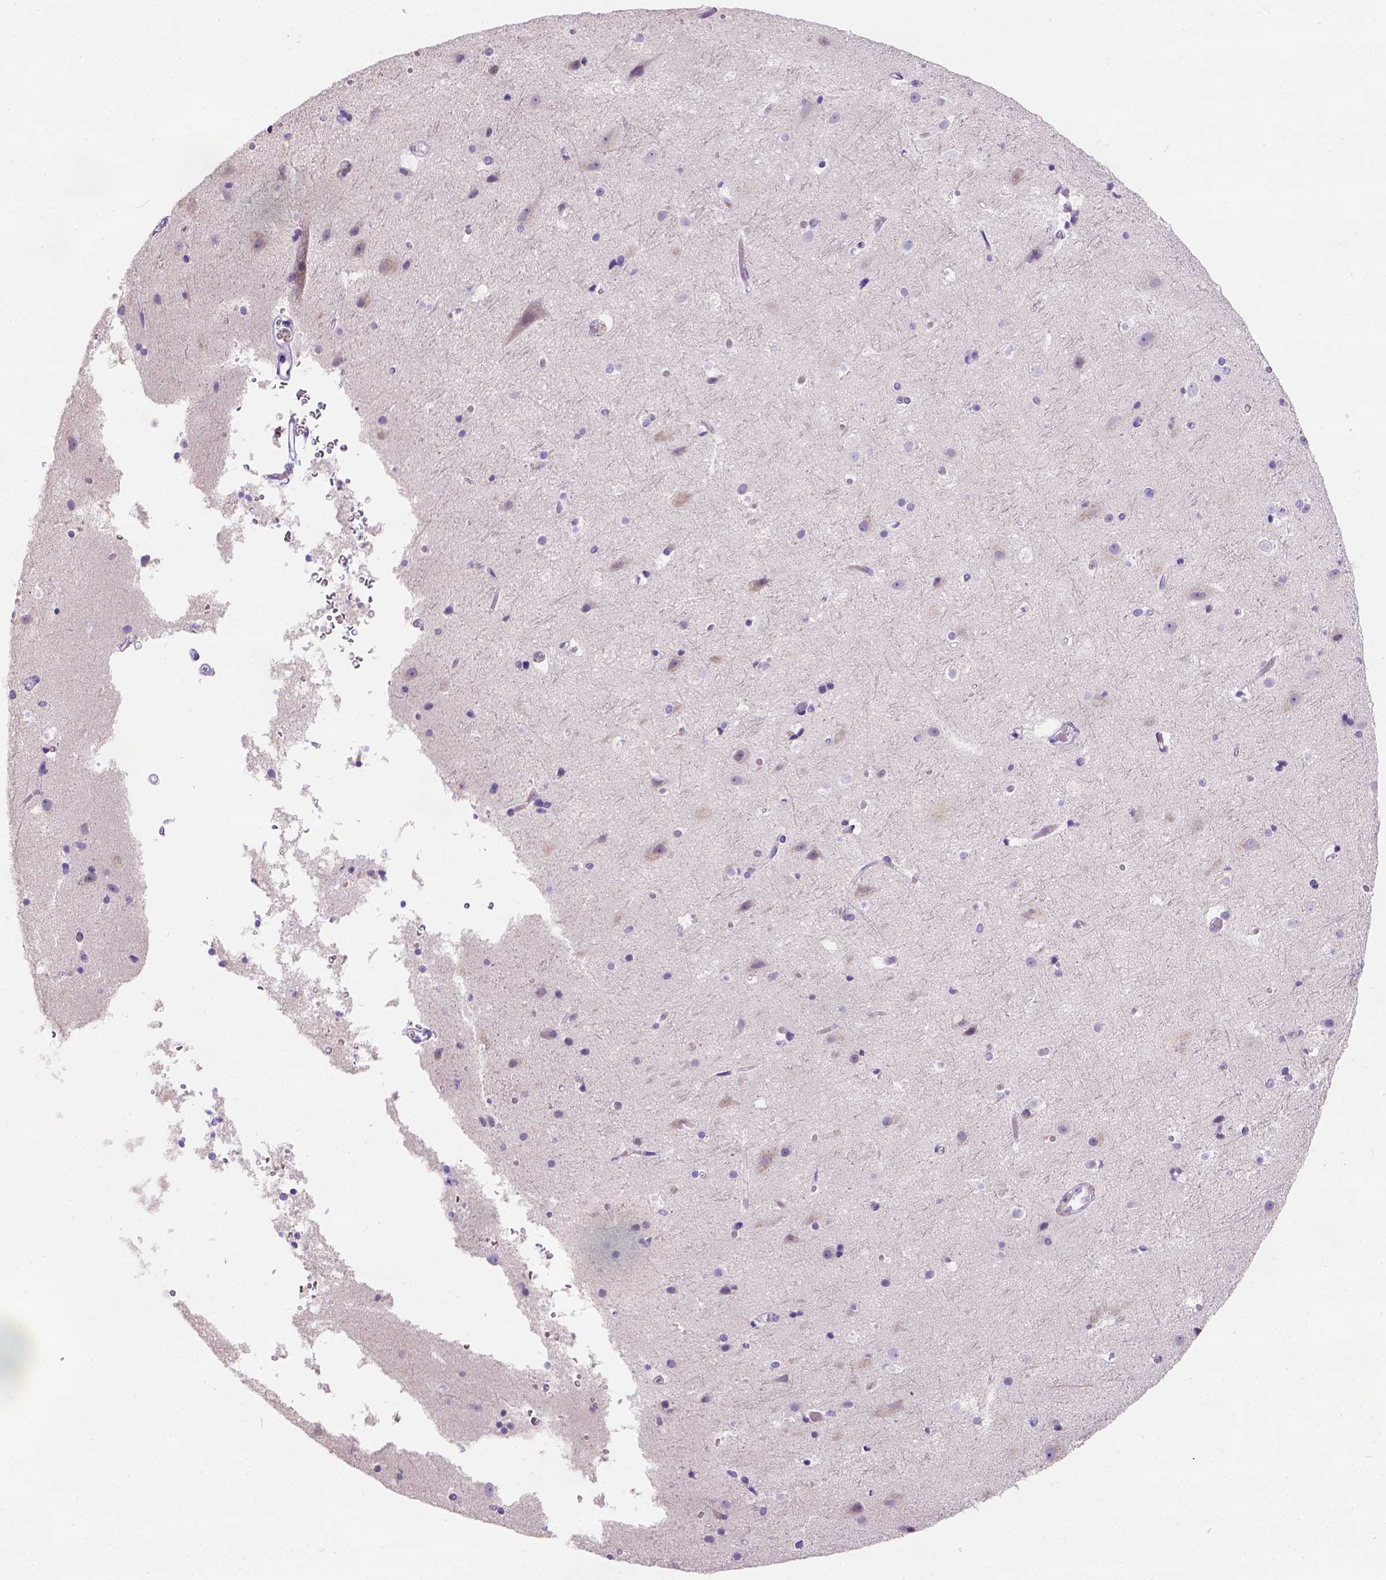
{"staining": {"intensity": "negative", "quantity": "none", "location": "none"}, "tissue": "cerebral cortex", "cell_type": "Endothelial cells", "image_type": "normal", "snomed": [{"axis": "morphology", "description": "Normal tissue, NOS"}, {"axis": "topography", "description": "Cerebral cortex"}], "caption": "Immunohistochemistry (IHC) of normal cerebral cortex exhibits no positivity in endothelial cells.", "gene": "PHF7", "patient": {"sex": "female", "age": 52}}